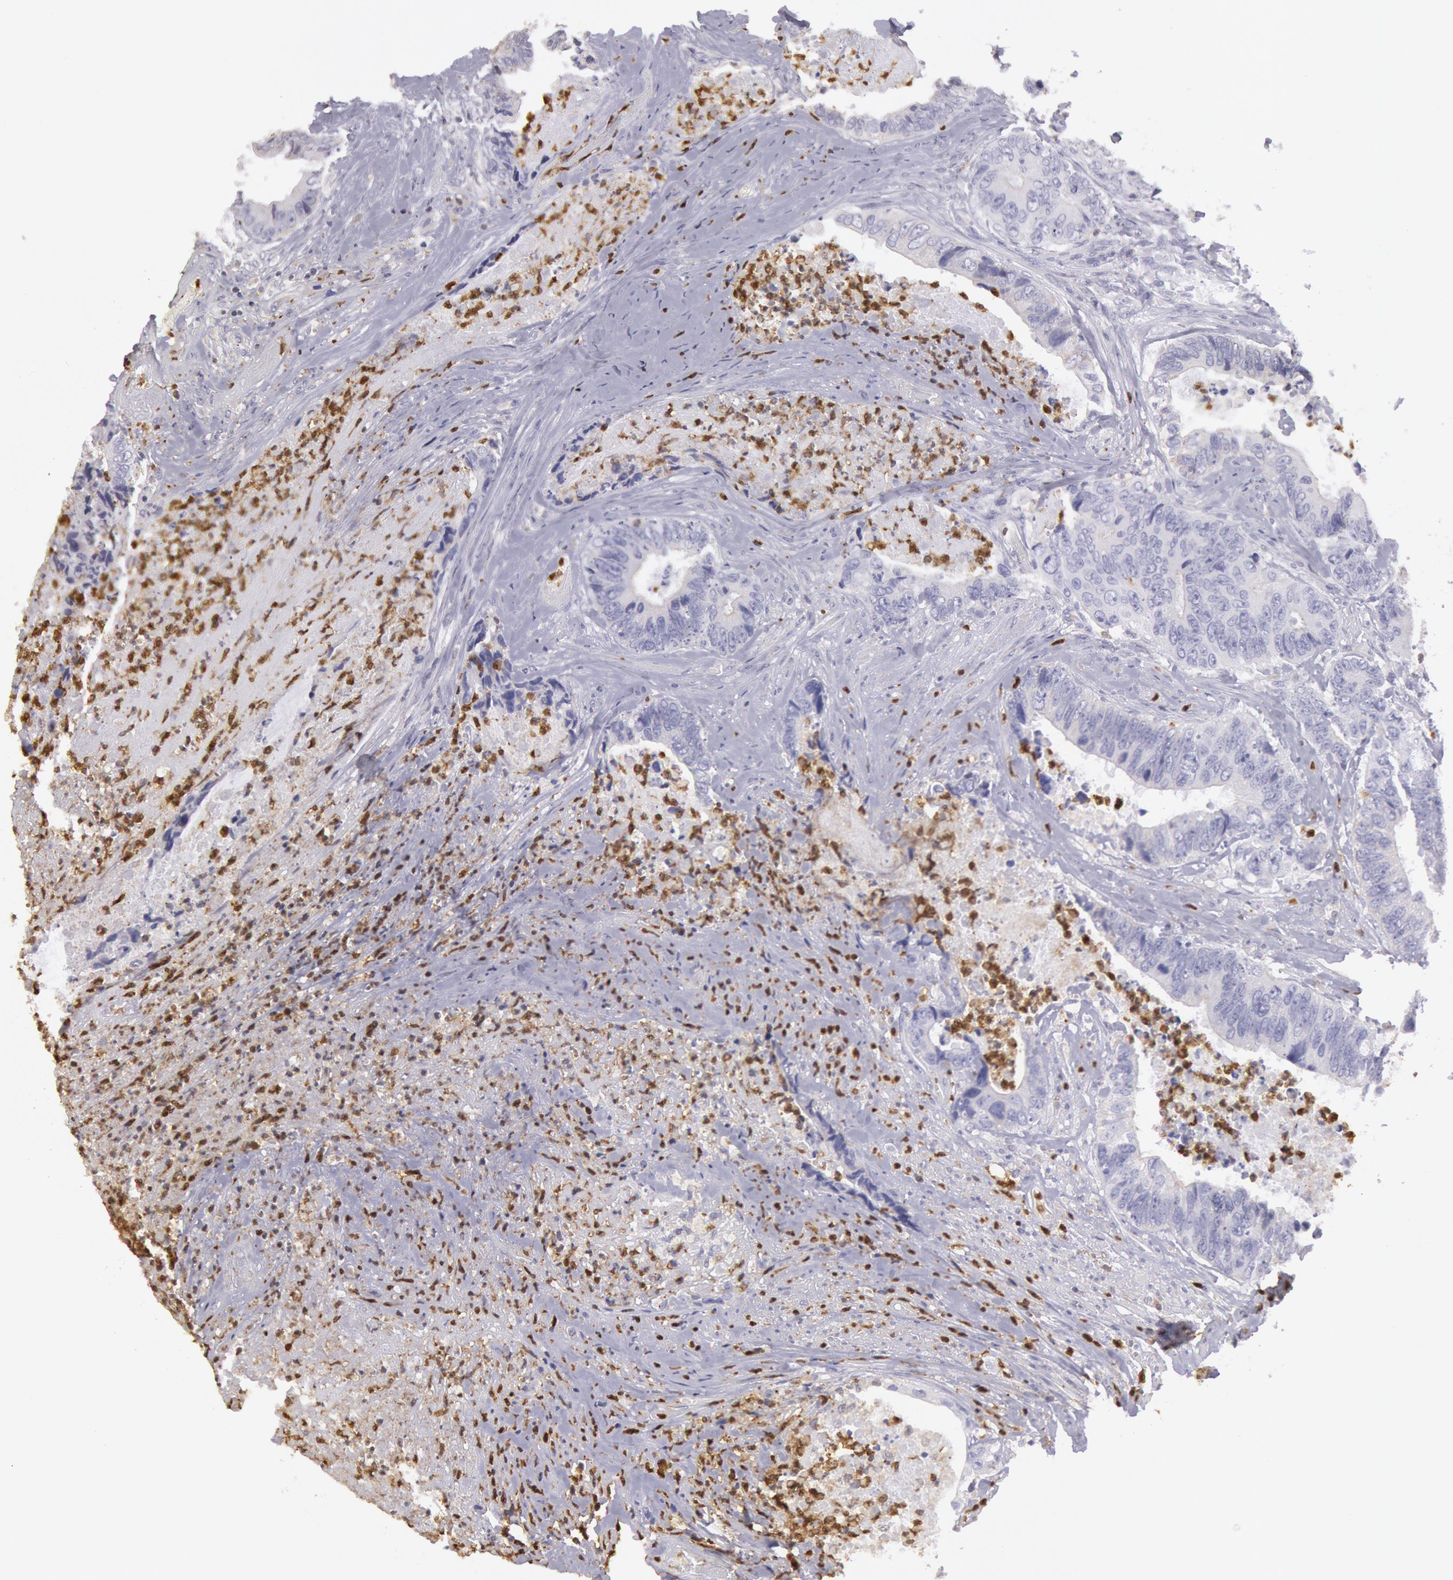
{"staining": {"intensity": "negative", "quantity": "none", "location": "none"}, "tissue": "colorectal cancer", "cell_type": "Tumor cells", "image_type": "cancer", "snomed": [{"axis": "morphology", "description": "Adenocarcinoma, NOS"}, {"axis": "topography", "description": "Rectum"}], "caption": "High power microscopy image of an IHC micrograph of colorectal adenocarcinoma, revealing no significant expression in tumor cells.", "gene": "RAB27A", "patient": {"sex": "female", "age": 65}}